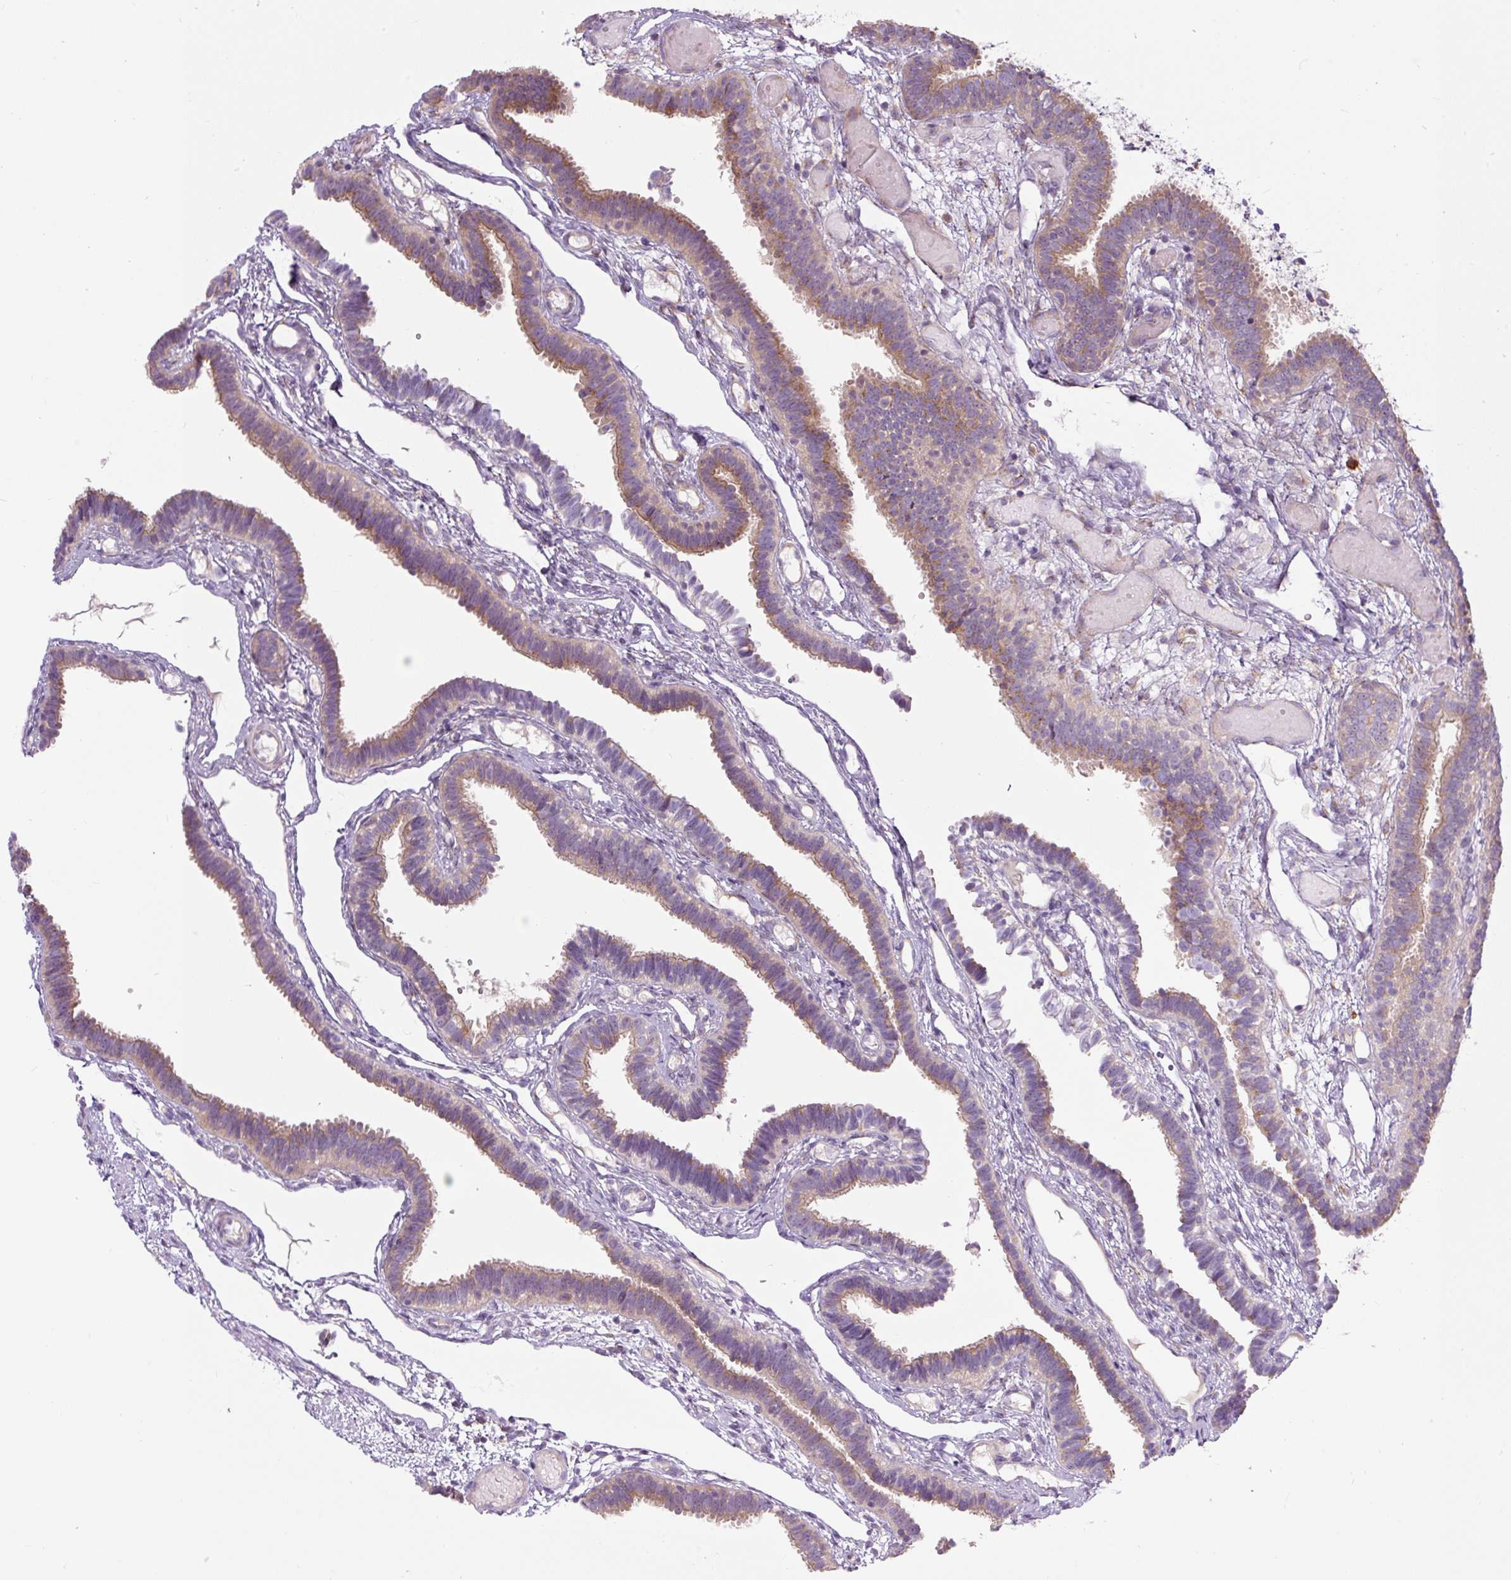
{"staining": {"intensity": "moderate", "quantity": ">75%", "location": "cytoplasmic/membranous"}, "tissue": "fallopian tube", "cell_type": "Glandular cells", "image_type": "normal", "snomed": [{"axis": "morphology", "description": "Normal tissue, NOS"}, {"axis": "topography", "description": "Fallopian tube"}], "caption": "The image demonstrates staining of unremarkable fallopian tube, revealing moderate cytoplasmic/membranous protein staining (brown color) within glandular cells.", "gene": "MLX", "patient": {"sex": "female", "age": 37}}